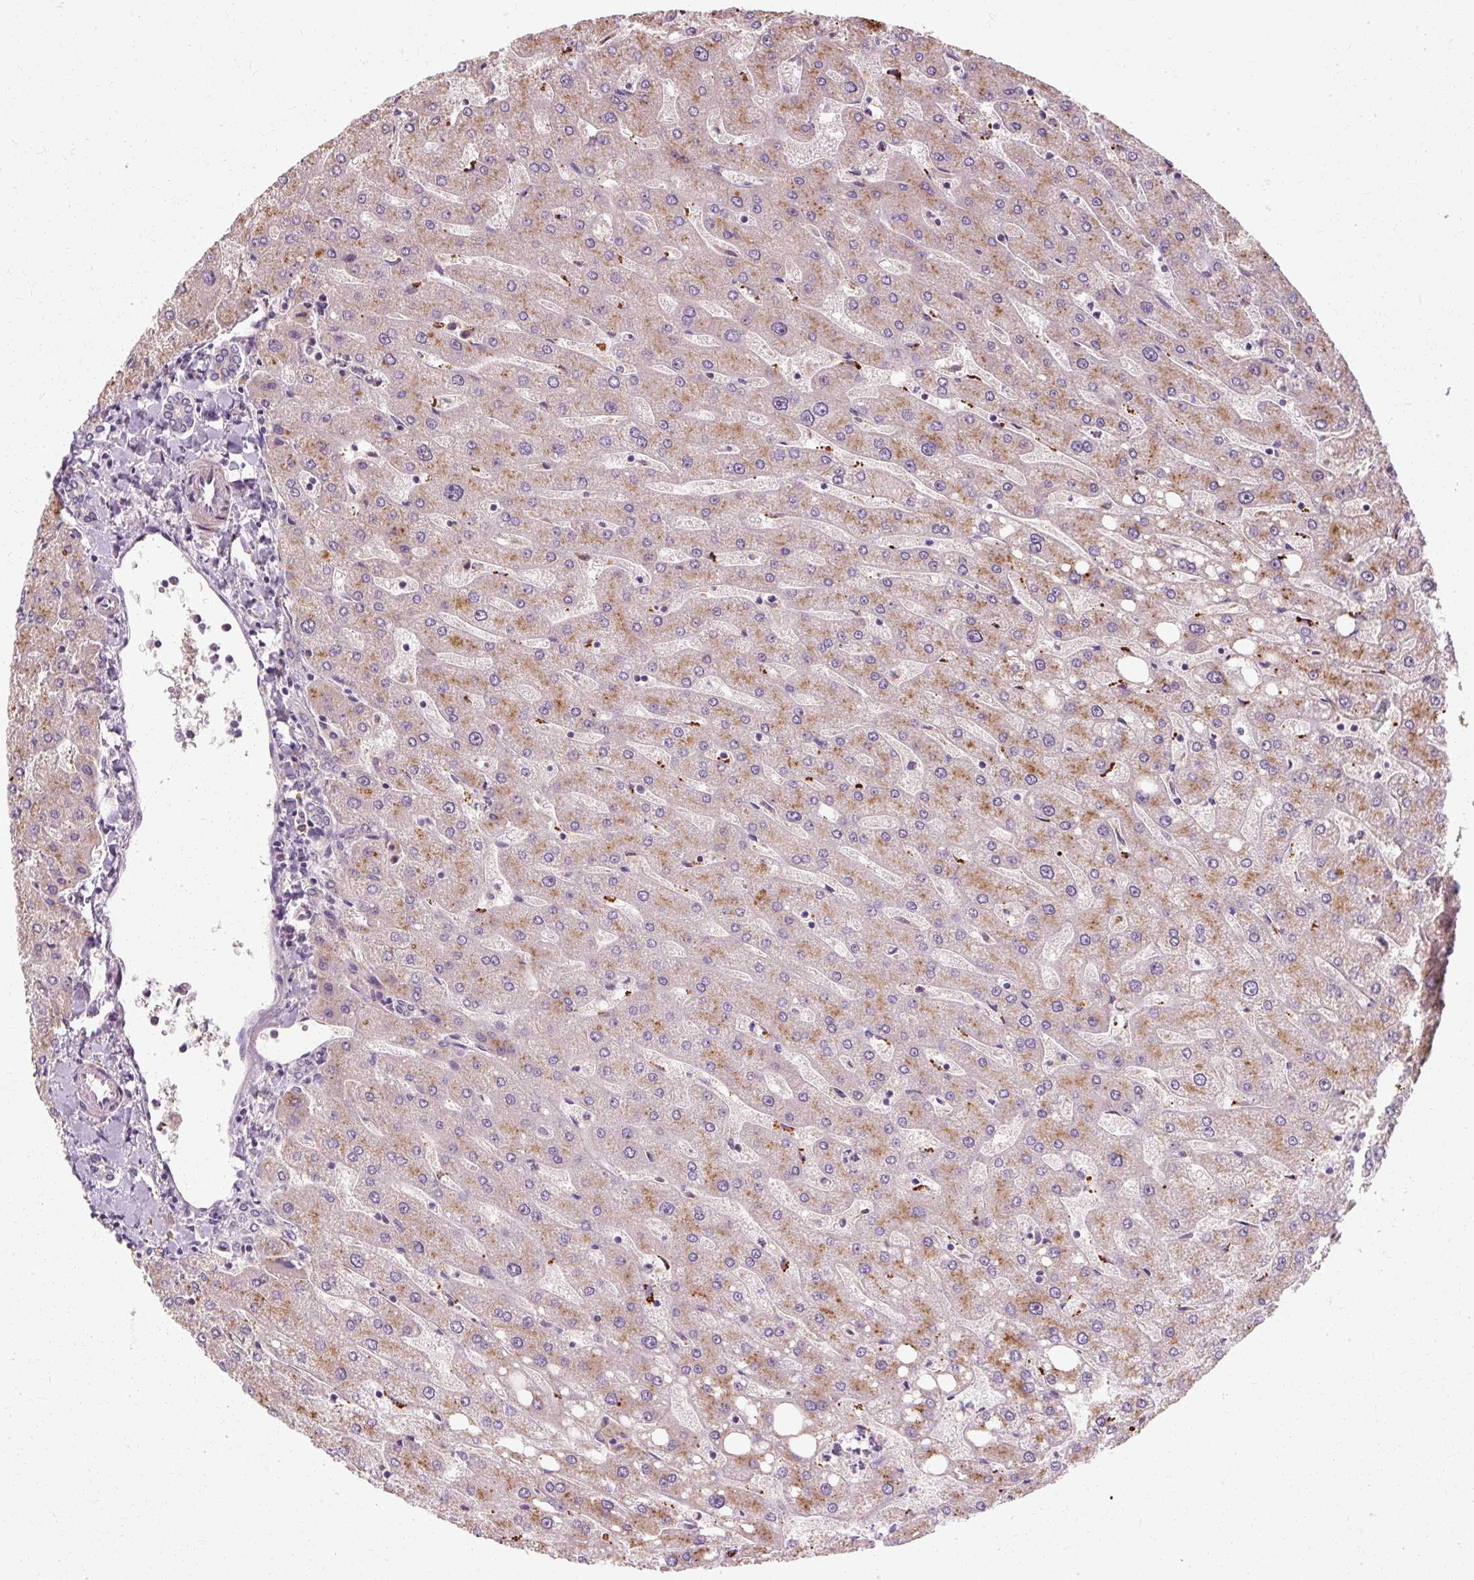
{"staining": {"intensity": "negative", "quantity": "none", "location": "none"}, "tissue": "liver", "cell_type": "Cholangiocytes", "image_type": "normal", "snomed": [{"axis": "morphology", "description": "Normal tissue, NOS"}, {"axis": "topography", "description": "Liver"}], "caption": "Liver stained for a protein using immunohistochemistry reveals no staining cholangiocytes.", "gene": "TBC1D4", "patient": {"sex": "male", "age": 67}}